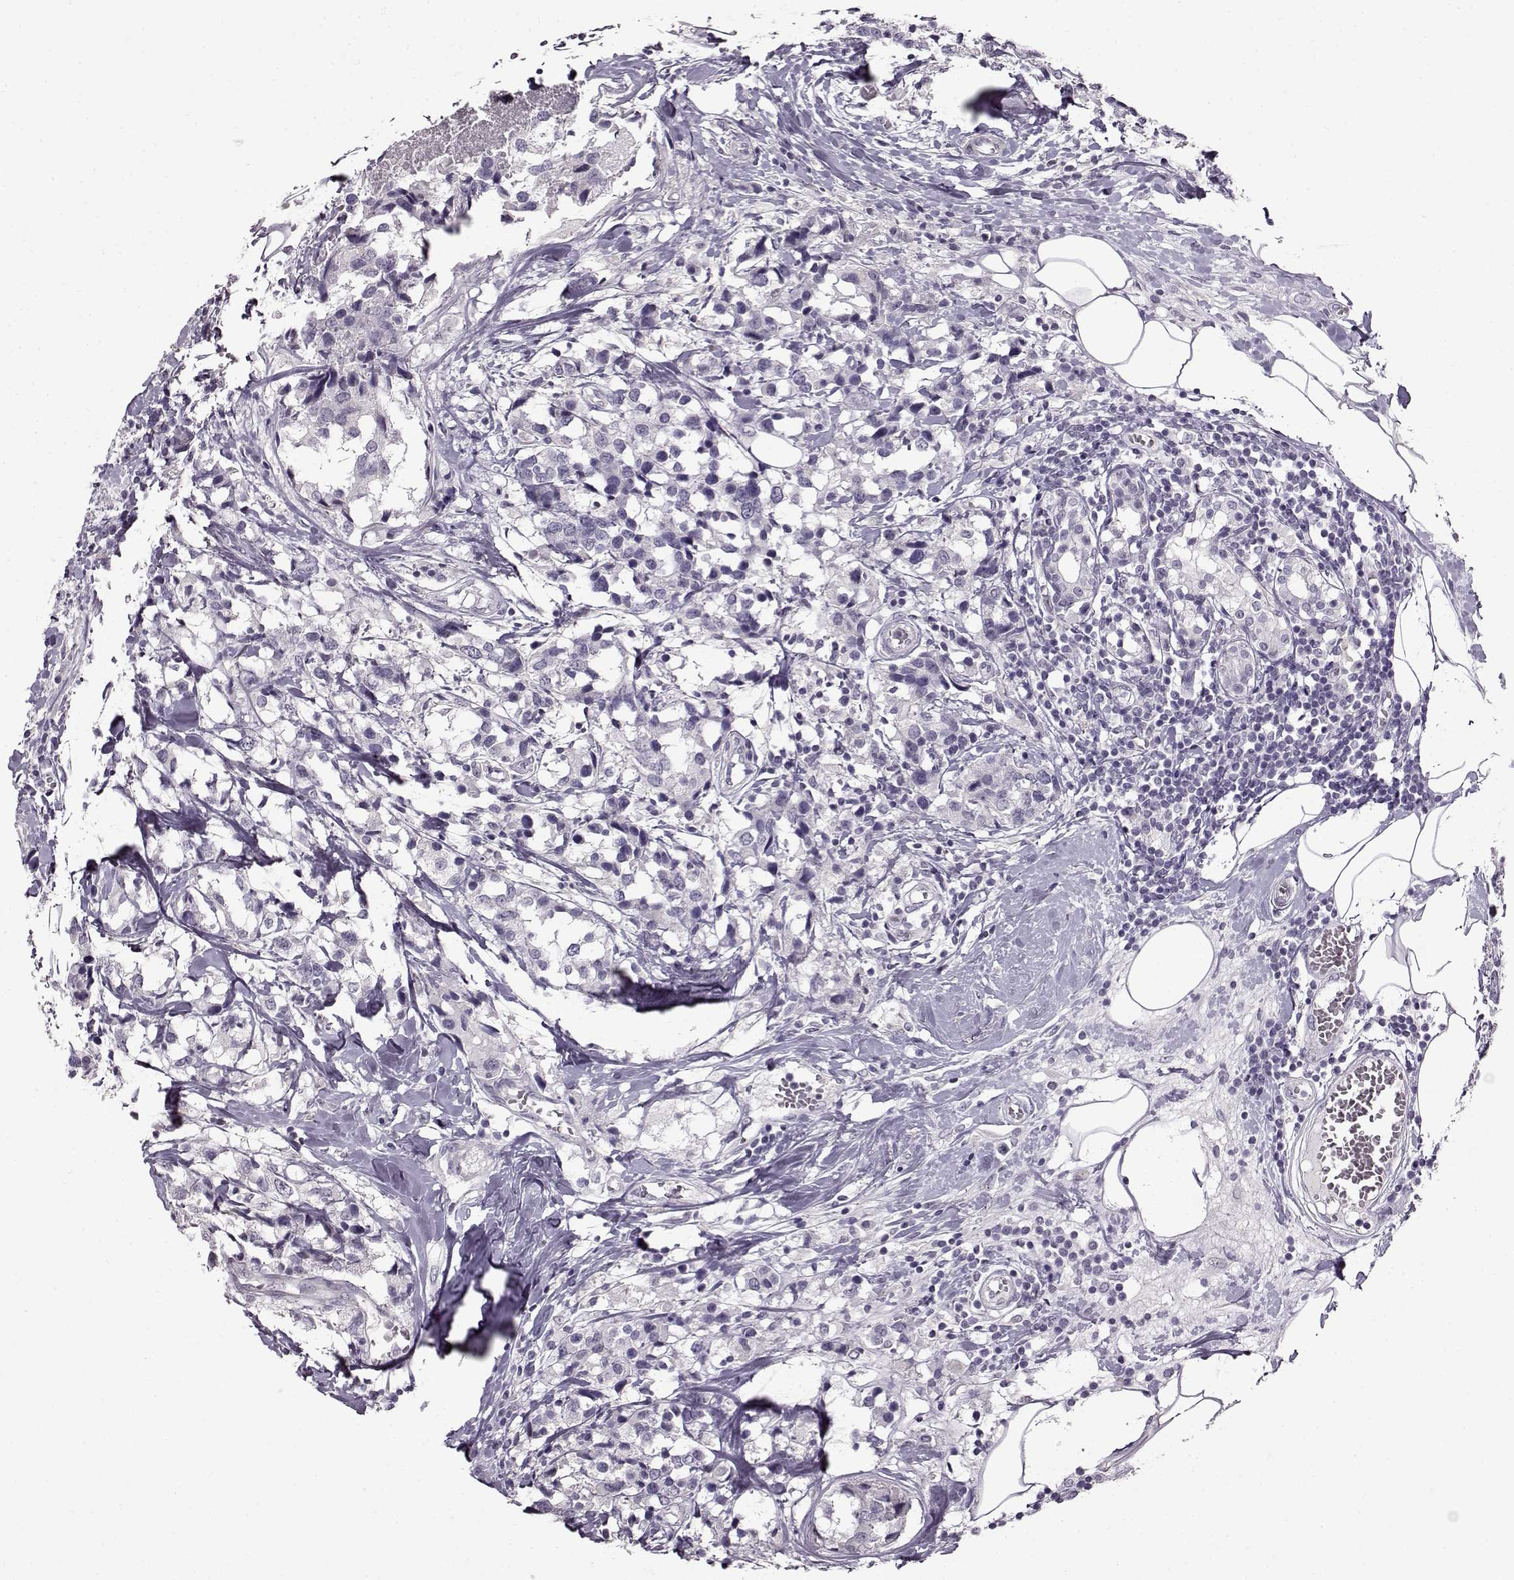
{"staining": {"intensity": "negative", "quantity": "none", "location": "none"}, "tissue": "breast cancer", "cell_type": "Tumor cells", "image_type": "cancer", "snomed": [{"axis": "morphology", "description": "Lobular carcinoma"}, {"axis": "topography", "description": "Breast"}], "caption": "A histopathology image of breast lobular carcinoma stained for a protein displays no brown staining in tumor cells.", "gene": "FSHB", "patient": {"sex": "female", "age": 59}}